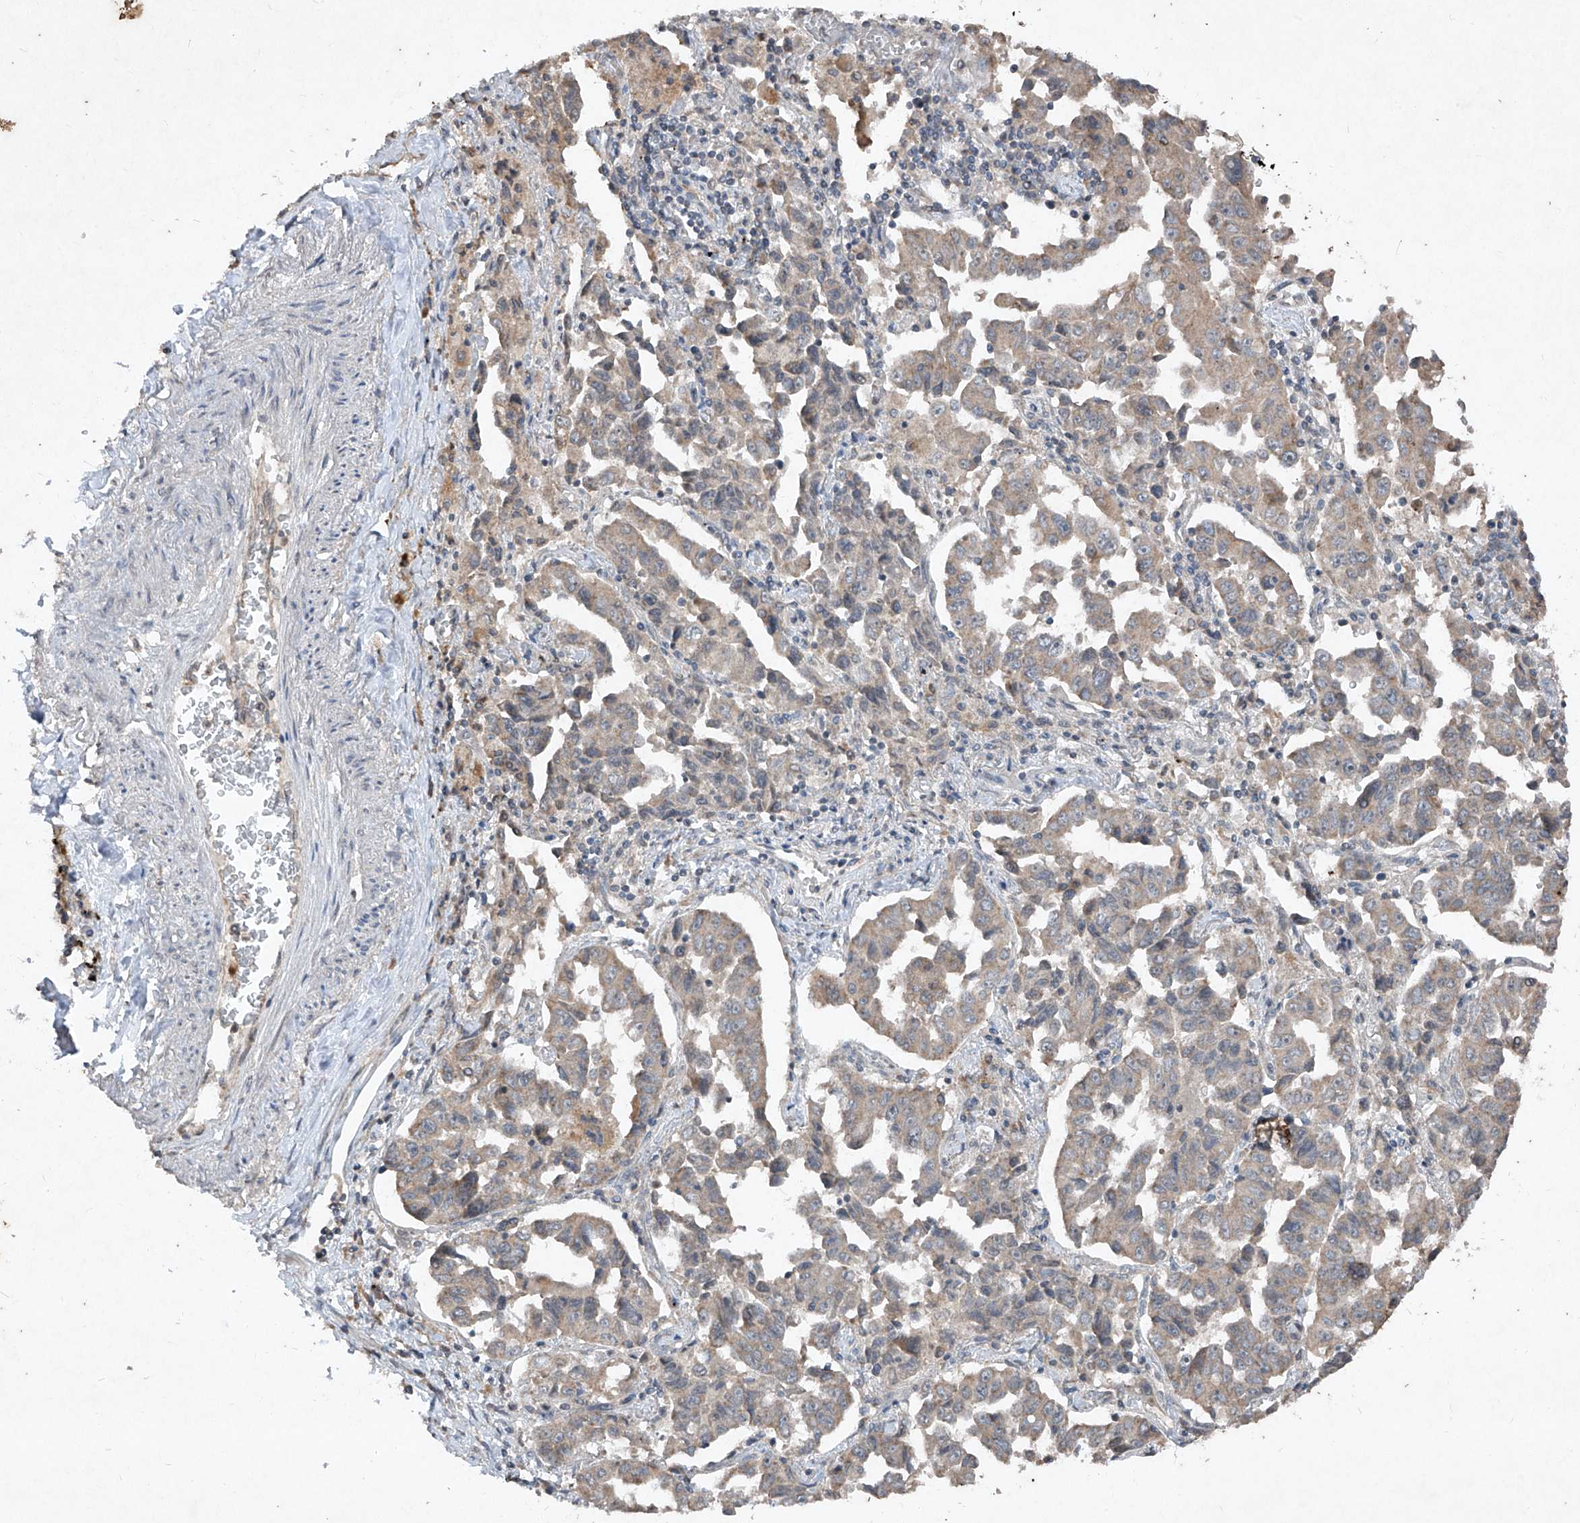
{"staining": {"intensity": "weak", "quantity": ">75%", "location": "cytoplasmic/membranous"}, "tissue": "lung cancer", "cell_type": "Tumor cells", "image_type": "cancer", "snomed": [{"axis": "morphology", "description": "Adenocarcinoma, NOS"}, {"axis": "topography", "description": "Lung"}], "caption": "IHC photomicrograph of neoplastic tissue: lung adenocarcinoma stained using IHC reveals low levels of weak protein expression localized specifically in the cytoplasmic/membranous of tumor cells, appearing as a cytoplasmic/membranous brown color.", "gene": "ABCD3", "patient": {"sex": "female", "age": 51}}